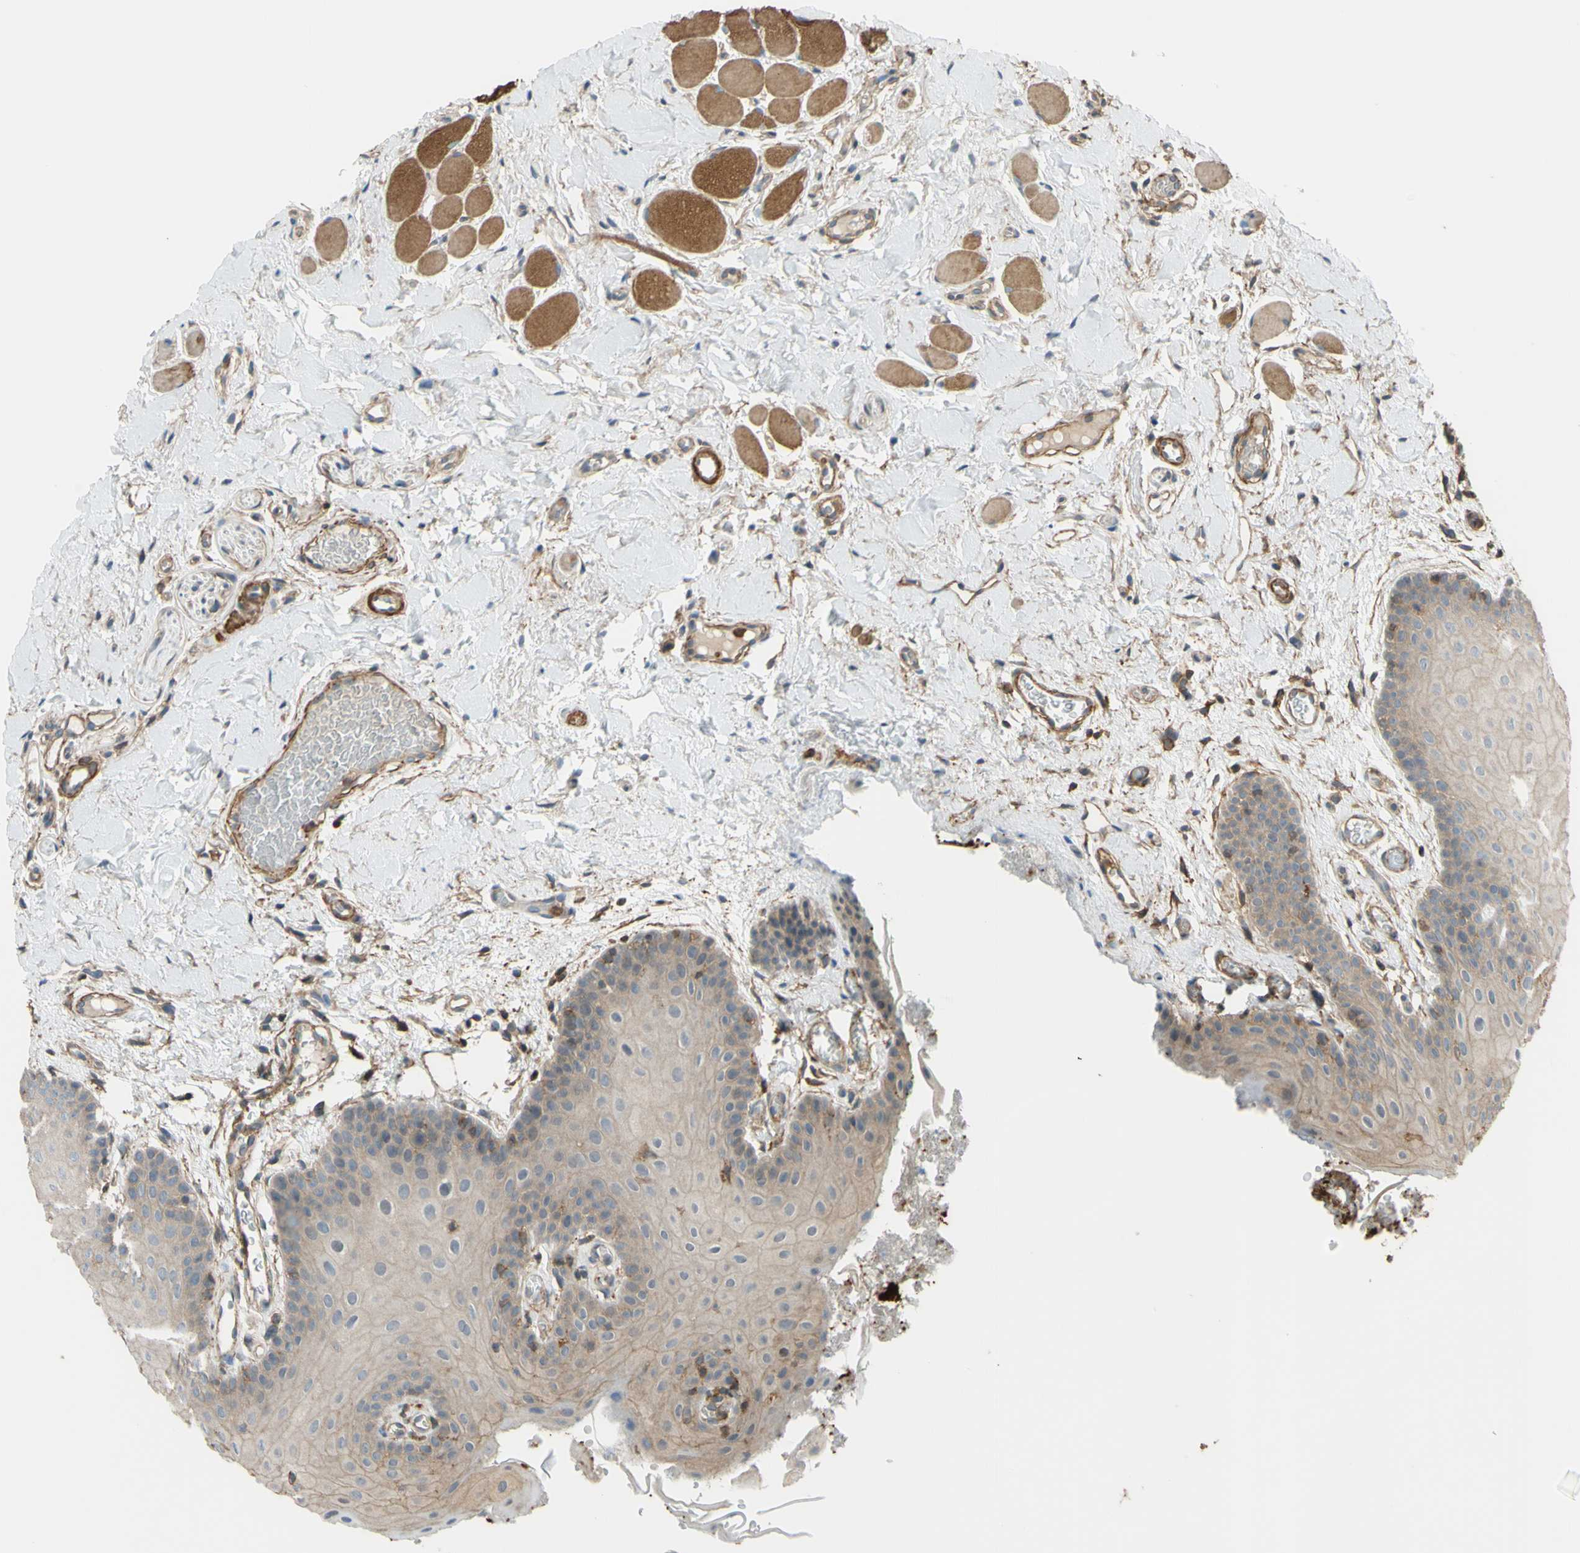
{"staining": {"intensity": "weak", "quantity": "25%-75%", "location": "cytoplasmic/membranous"}, "tissue": "oral mucosa", "cell_type": "Squamous epithelial cells", "image_type": "normal", "snomed": [{"axis": "morphology", "description": "Normal tissue, NOS"}, {"axis": "topography", "description": "Oral tissue"}], "caption": "Immunohistochemistry (IHC) photomicrograph of unremarkable human oral mucosa stained for a protein (brown), which reveals low levels of weak cytoplasmic/membranous positivity in approximately 25%-75% of squamous epithelial cells.", "gene": "ADD3", "patient": {"sex": "male", "age": 54}}